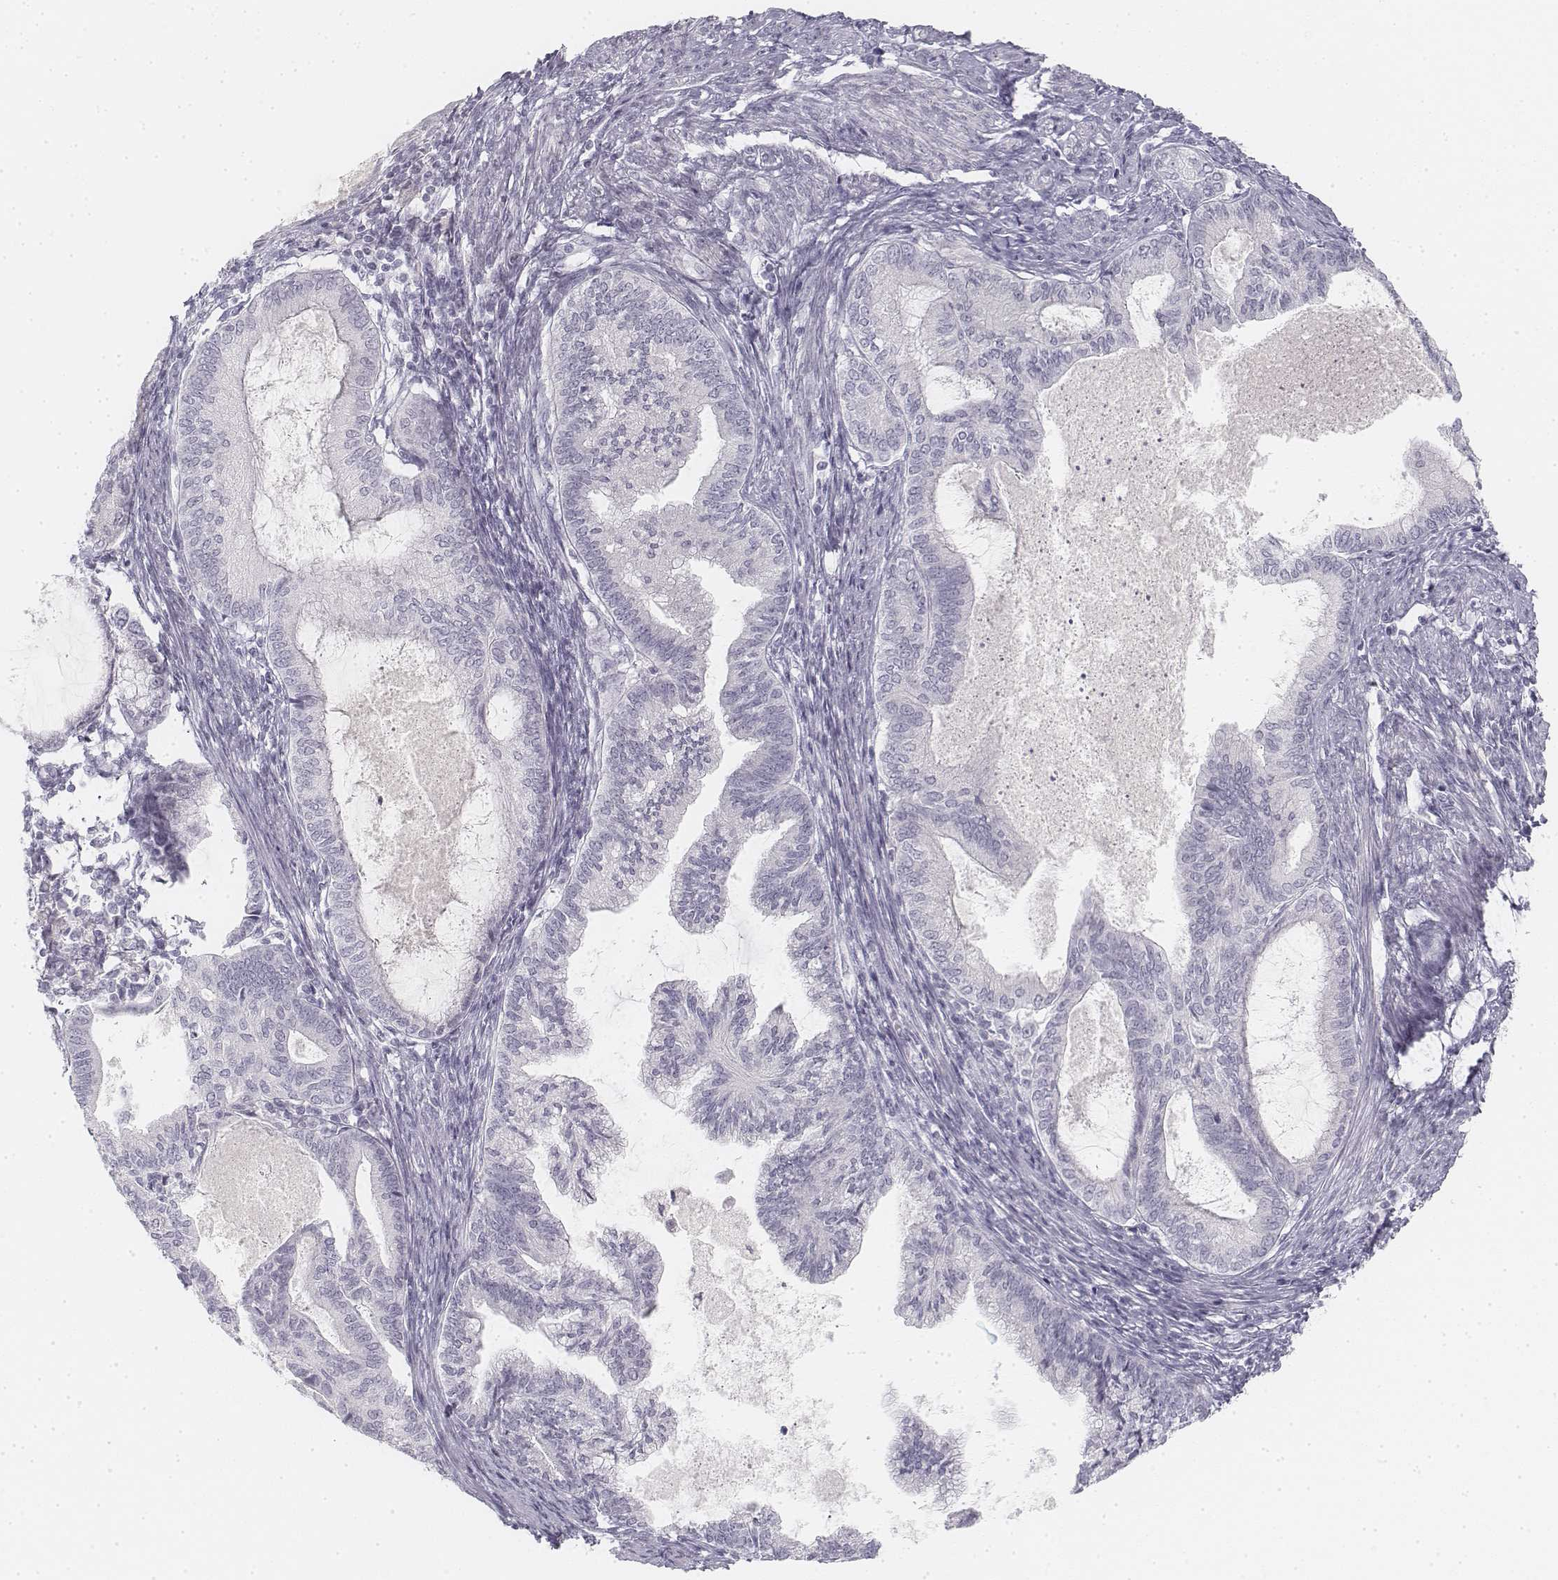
{"staining": {"intensity": "negative", "quantity": "none", "location": "none"}, "tissue": "endometrial cancer", "cell_type": "Tumor cells", "image_type": "cancer", "snomed": [{"axis": "morphology", "description": "Adenocarcinoma, NOS"}, {"axis": "topography", "description": "Endometrium"}], "caption": "Immunohistochemical staining of human endometrial cancer (adenocarcinoma) reveals no significant positivity in tumor cells.", "gene": "KRT25", "patient": {"sex": "female", "age": 86}}